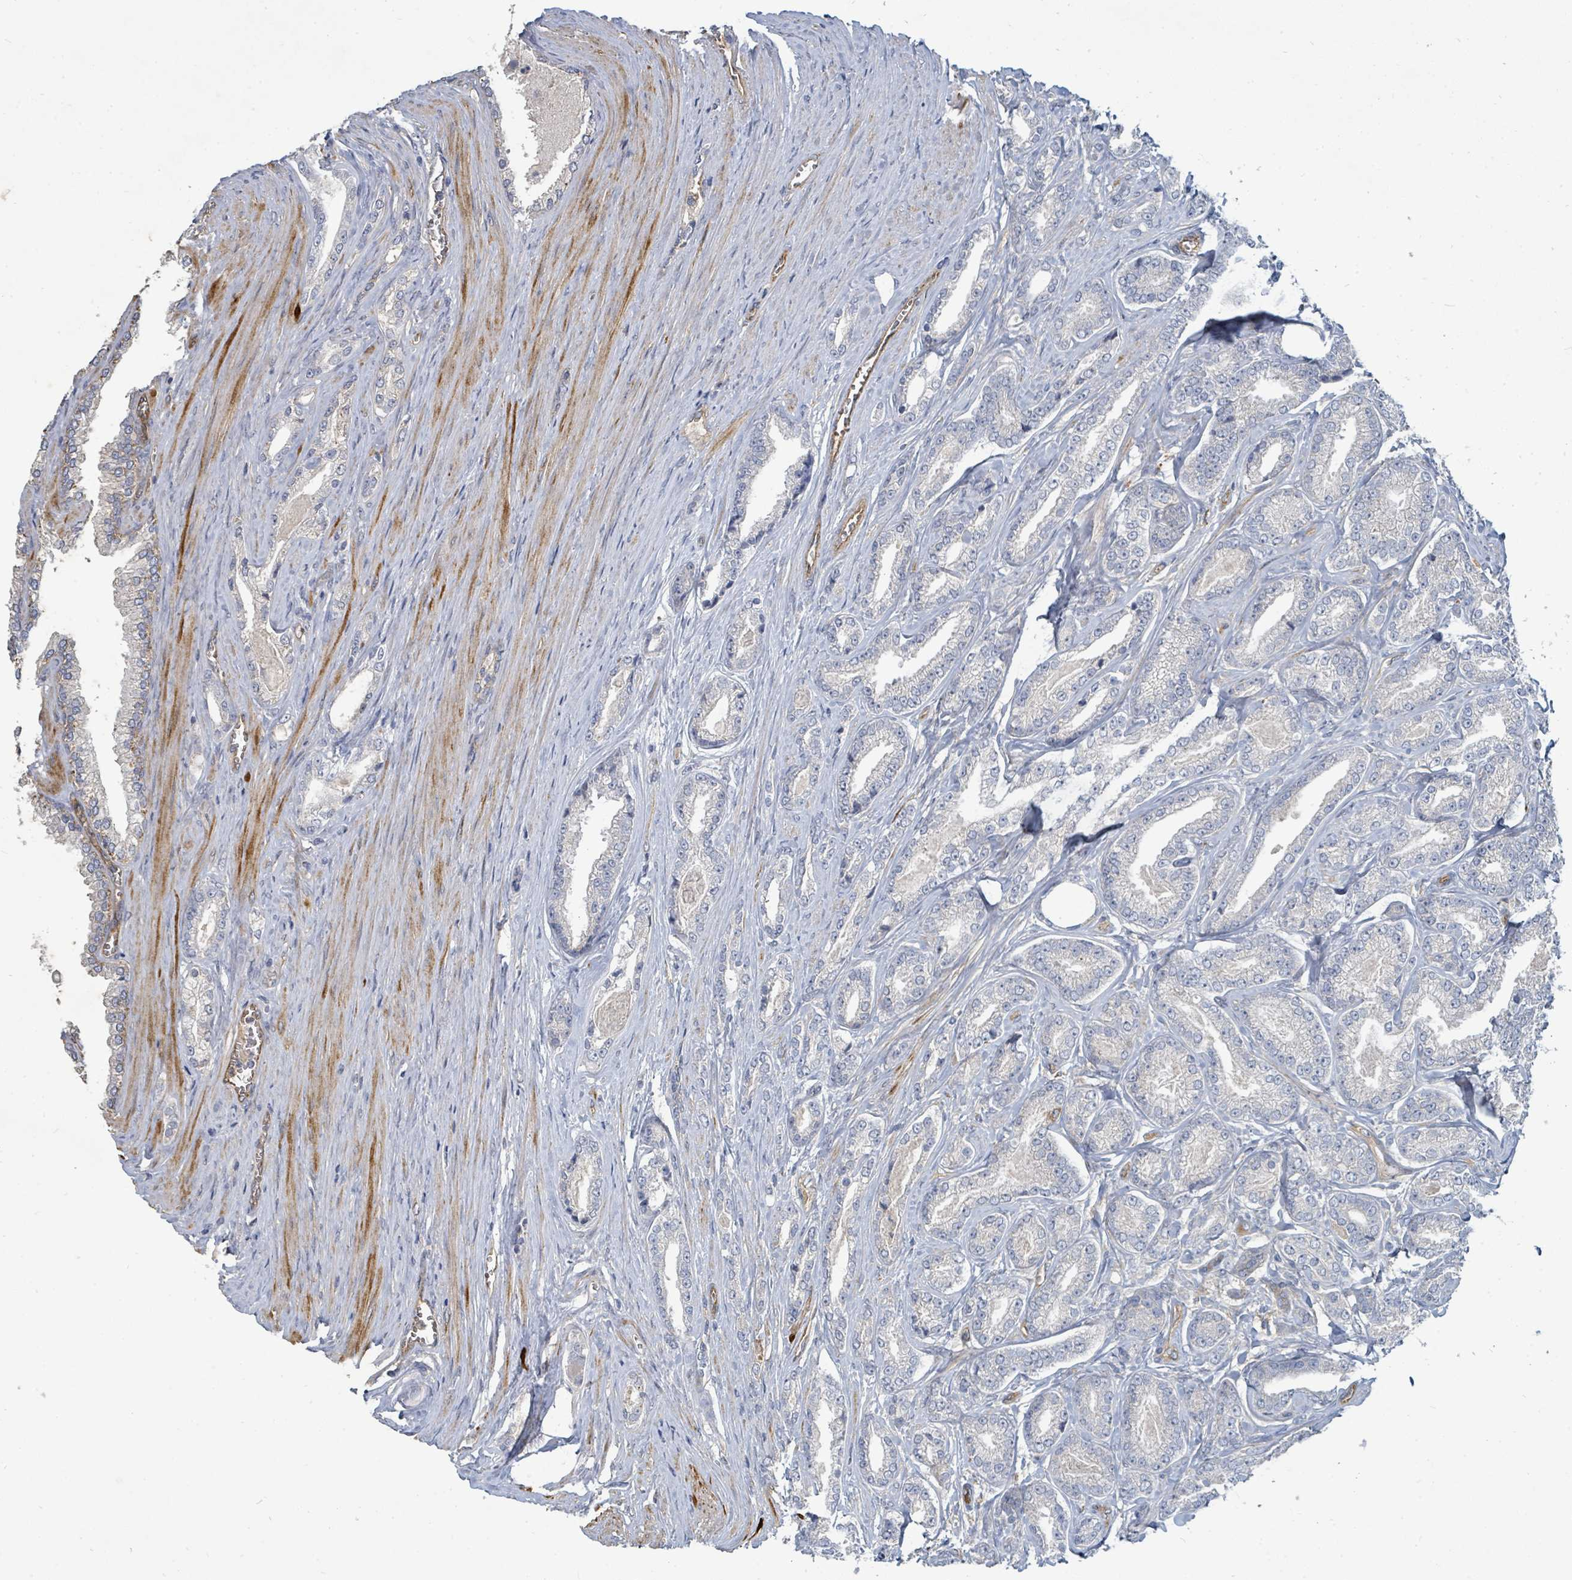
{"staining": {"intensity": "weak", "quantity": "<25%", "location": "cytoplasmic/membranous"}, "tissue": "prostate cancer", "cell_type": "Tumor cells", "image_type": "cancer", "snomed": [{"axis": "morphology", "description": "Adenocarcinoma, NOS"}, {"axis": "topography", "description": "Prostate and seminal vesicle, NOS"}], "caption": "IHC photomicrograph of neoplastic tissue: human adenocarcinoma (prostate) stained with DAB (3,3'-diaminobenzidine) demonstrates no significant protein expression in tumor cells.", "gene": "IFIT1", "patient": {"sex": "male", "age": 76}}